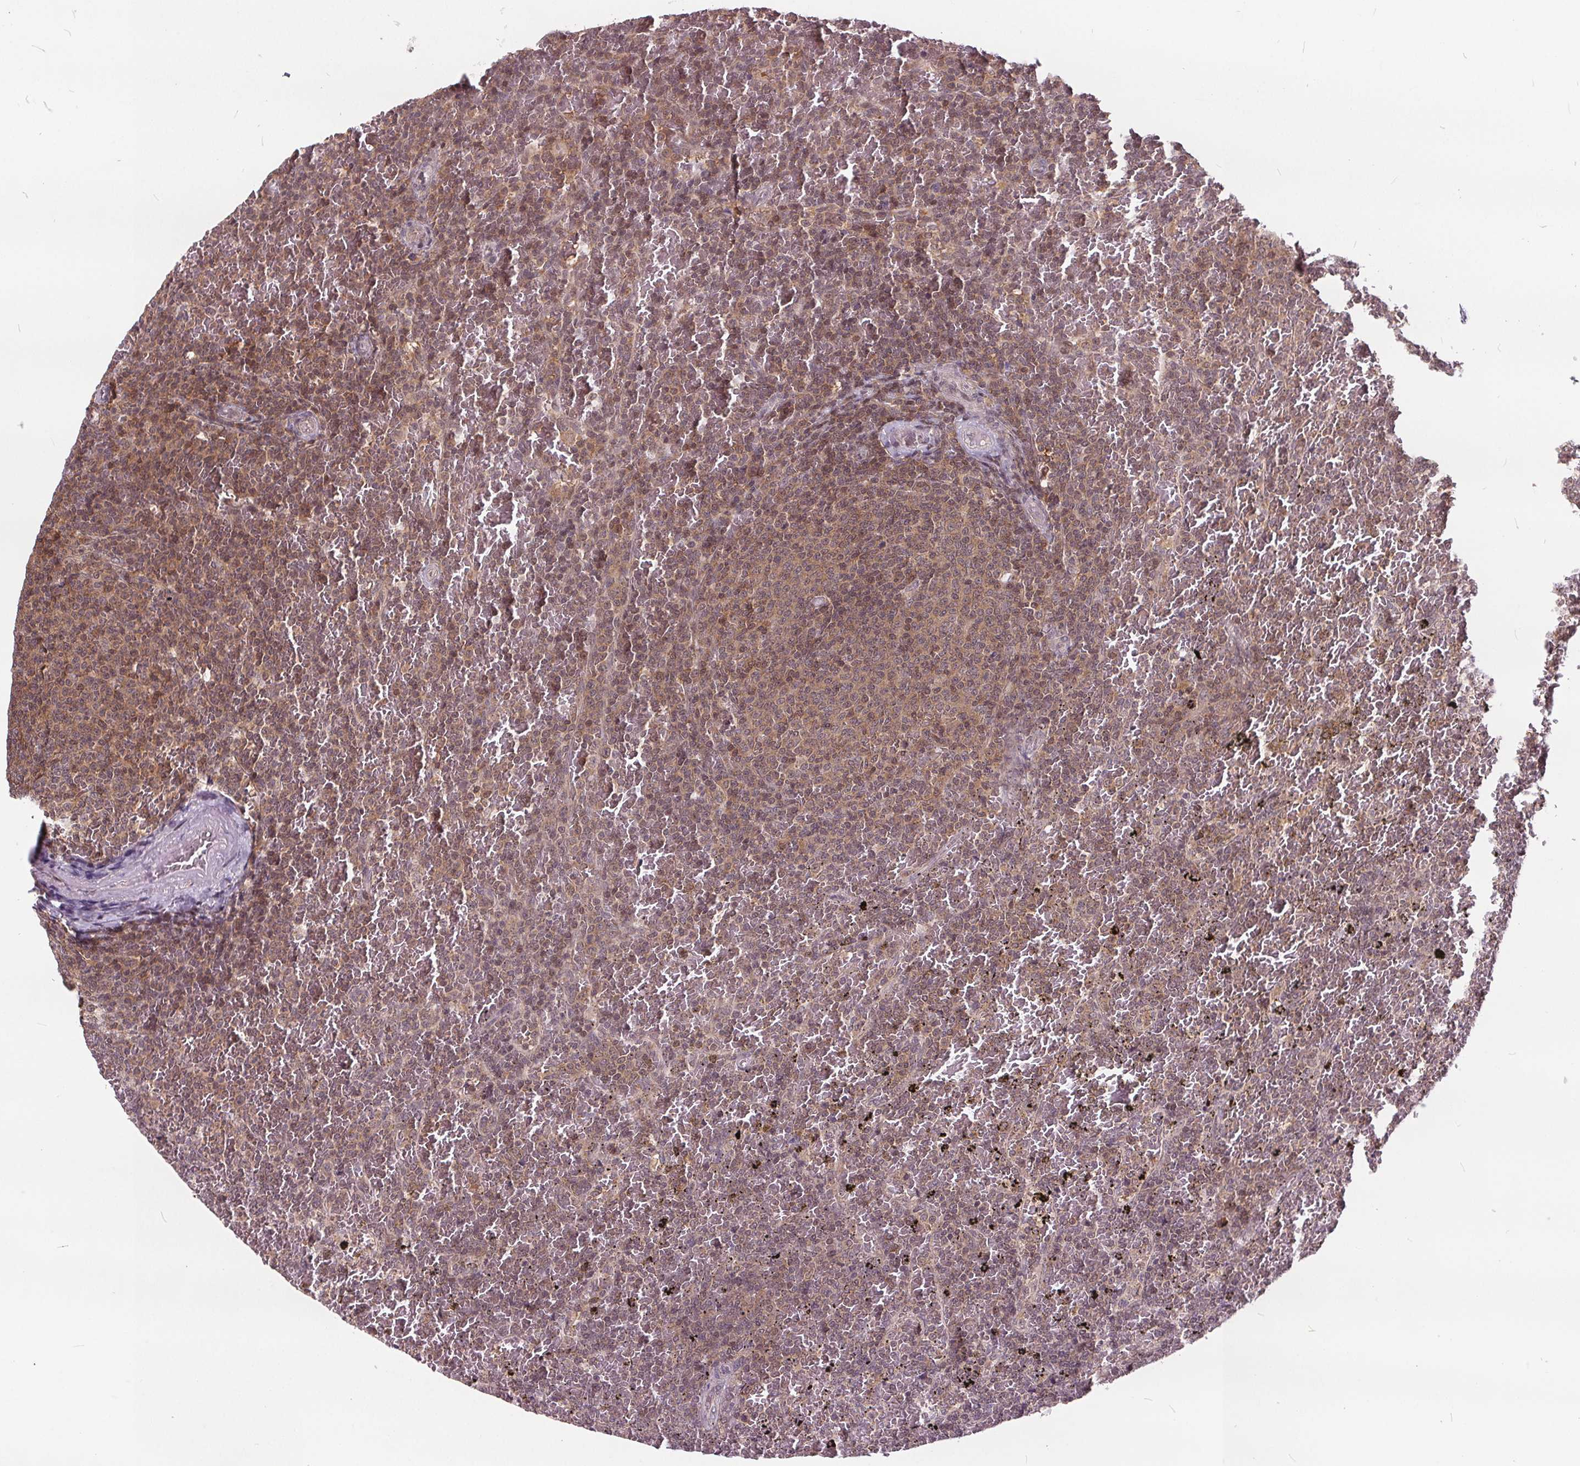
{"staining": {"intensity": "weak", "quantity": "25%-75%", "location": "cytoplasmic/membranous,nuclear"}, "tissue": "lymphoma", "cell_type": "Tumor cells", "image_type": "cancer", "snomed": [{"axis": "morphology", "description": "Malignant lymphoma, non-Hodgkin's type, Low grade"}, {"axis": "topography", "description": "Spleen"}], "caption": "Human lymphoma stained for a protein (brown) shows weak cytoplasmic/membranous and nuclear positive expression in about 25%-75% of tumor cells.", "gene": "HIF1AN", "patient": {"sex": "female", "age": 77}}